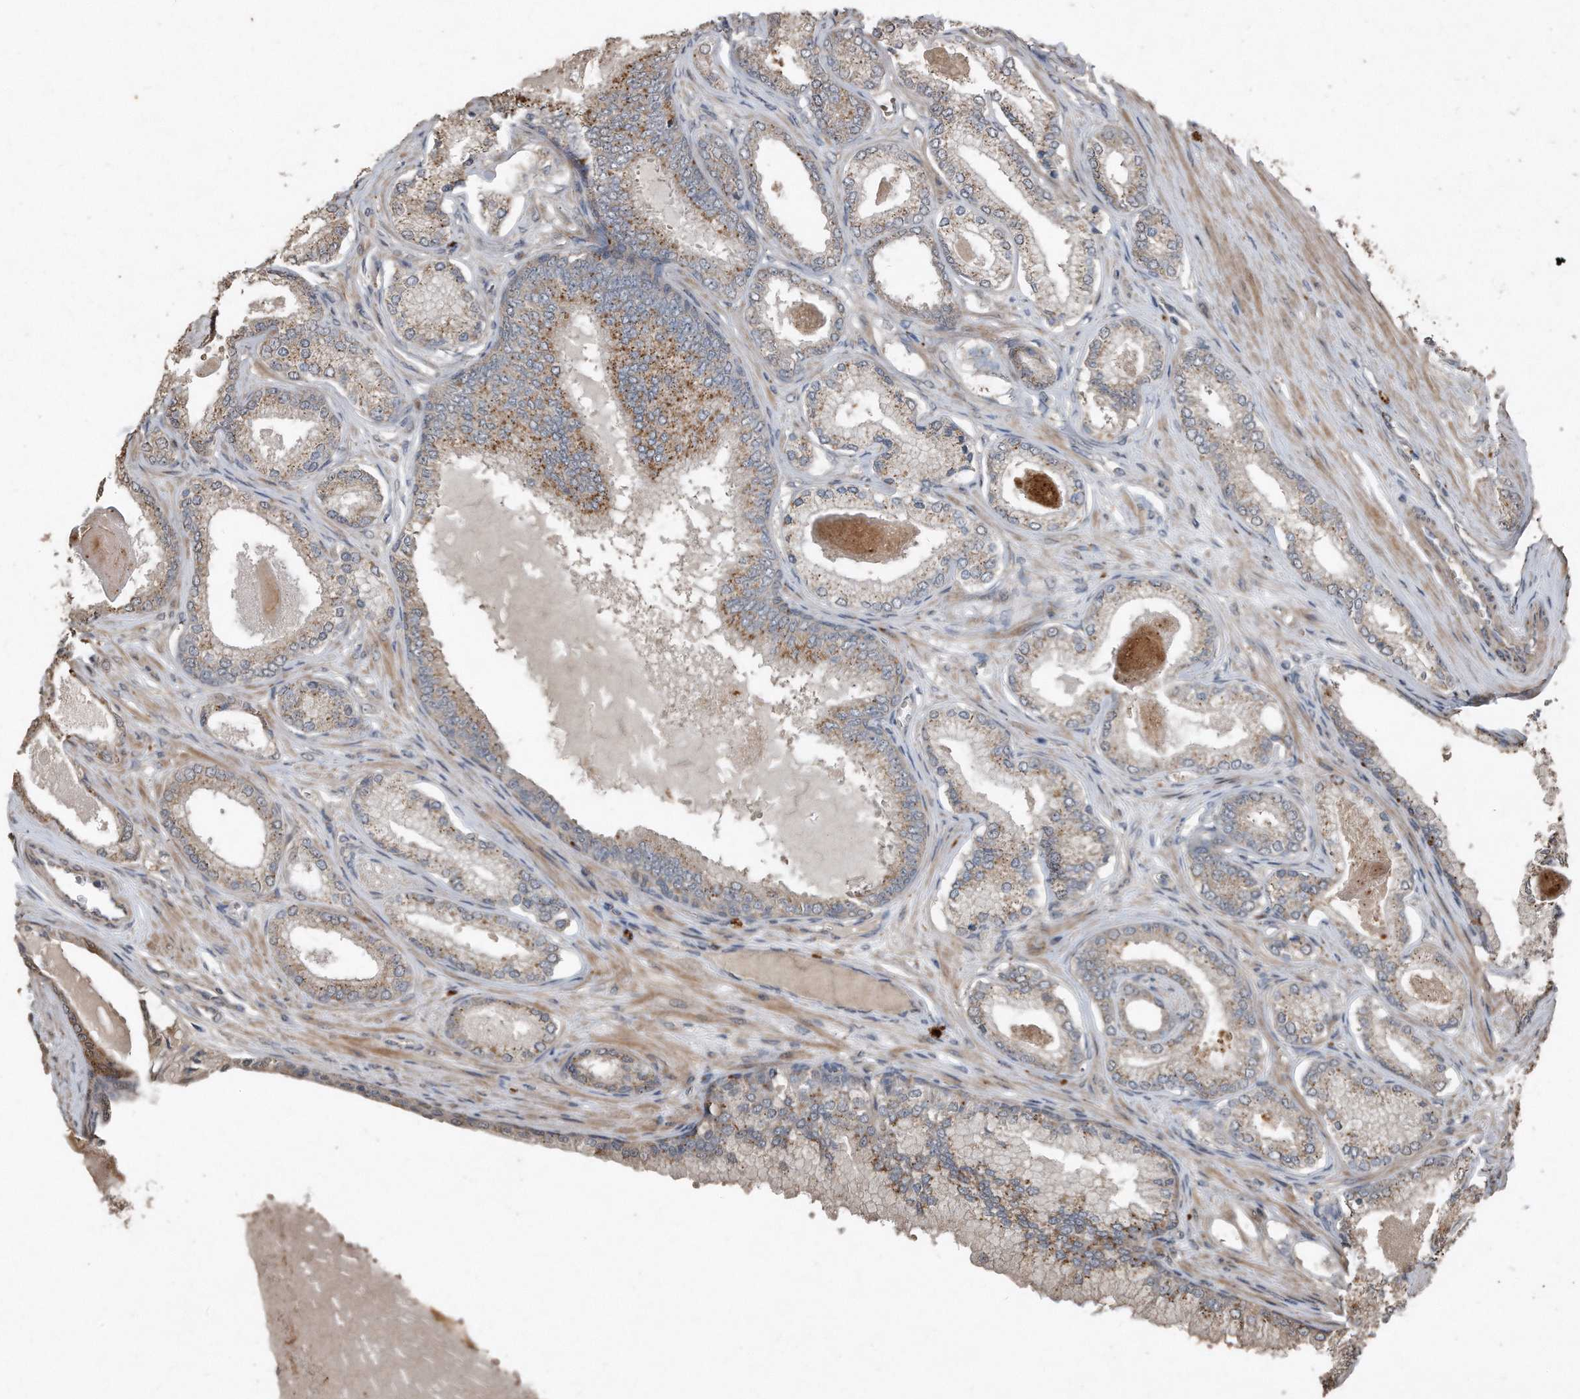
{"staining": {"intensity": "weak", "quantity": ">75%", "location": "cytoplasmic/membranous"}, "tissue": "prostate cancer", "cell_type": "Tumor cells", "image_type": "cancer", "snomed": [{"axis": "morphology", "description": "Adenocarcinoma, Low grade"}, {"axis": "topography", "description": "Prostate"}], "caption": "Tumor cells reveal weak cytoplasmic/membranous positivity in about >75% of cells in low-grade adenocarcinoma (prostate).", "gene": "ANKRD10", "patient": {"sex": "male", "age": 70}}